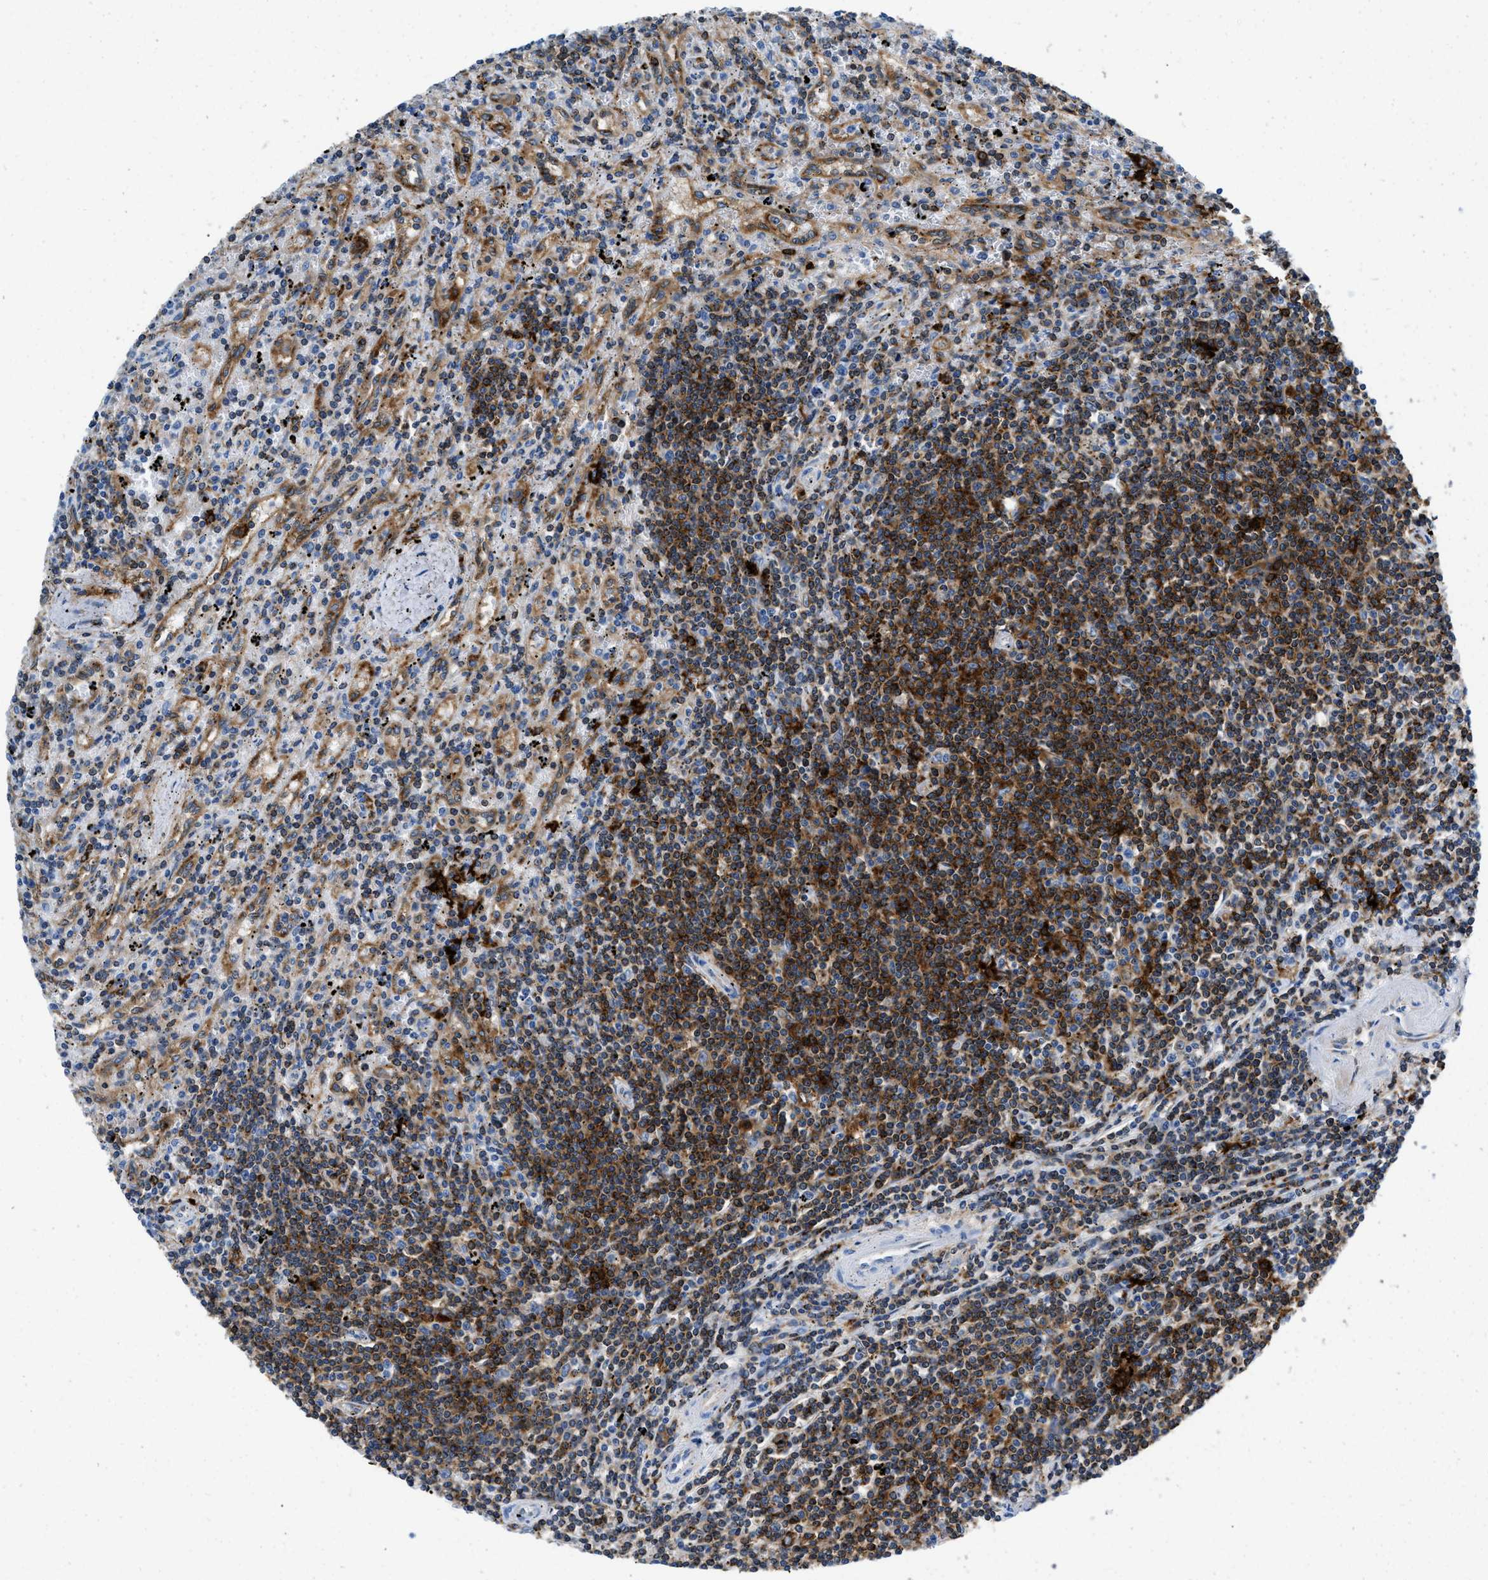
{"staining": {"intensity": "moderate", "quantity": "25%-75%", "location": "cytoplasmic/membranous"}, "tissue": "lymphoma", "cell_type": "Tumor cells", "image_type": "cancer", "snomed": [{"axis": "morphology", "description": "Malignant lymphoma, non-Hodgkin's type, Low grade"}, {"axis": "topography", "description": "Spleen"}], "caption": "There is medium levels of moderate cytoplasmic/membranous staining in tumor cells of low-grade malignant lymphoma, non-Hodgkin's type, as demonstrated by immunohistochemical staining (brown color).", "gene": "CD226", "patient": {"sex": "male", "age": 76}}